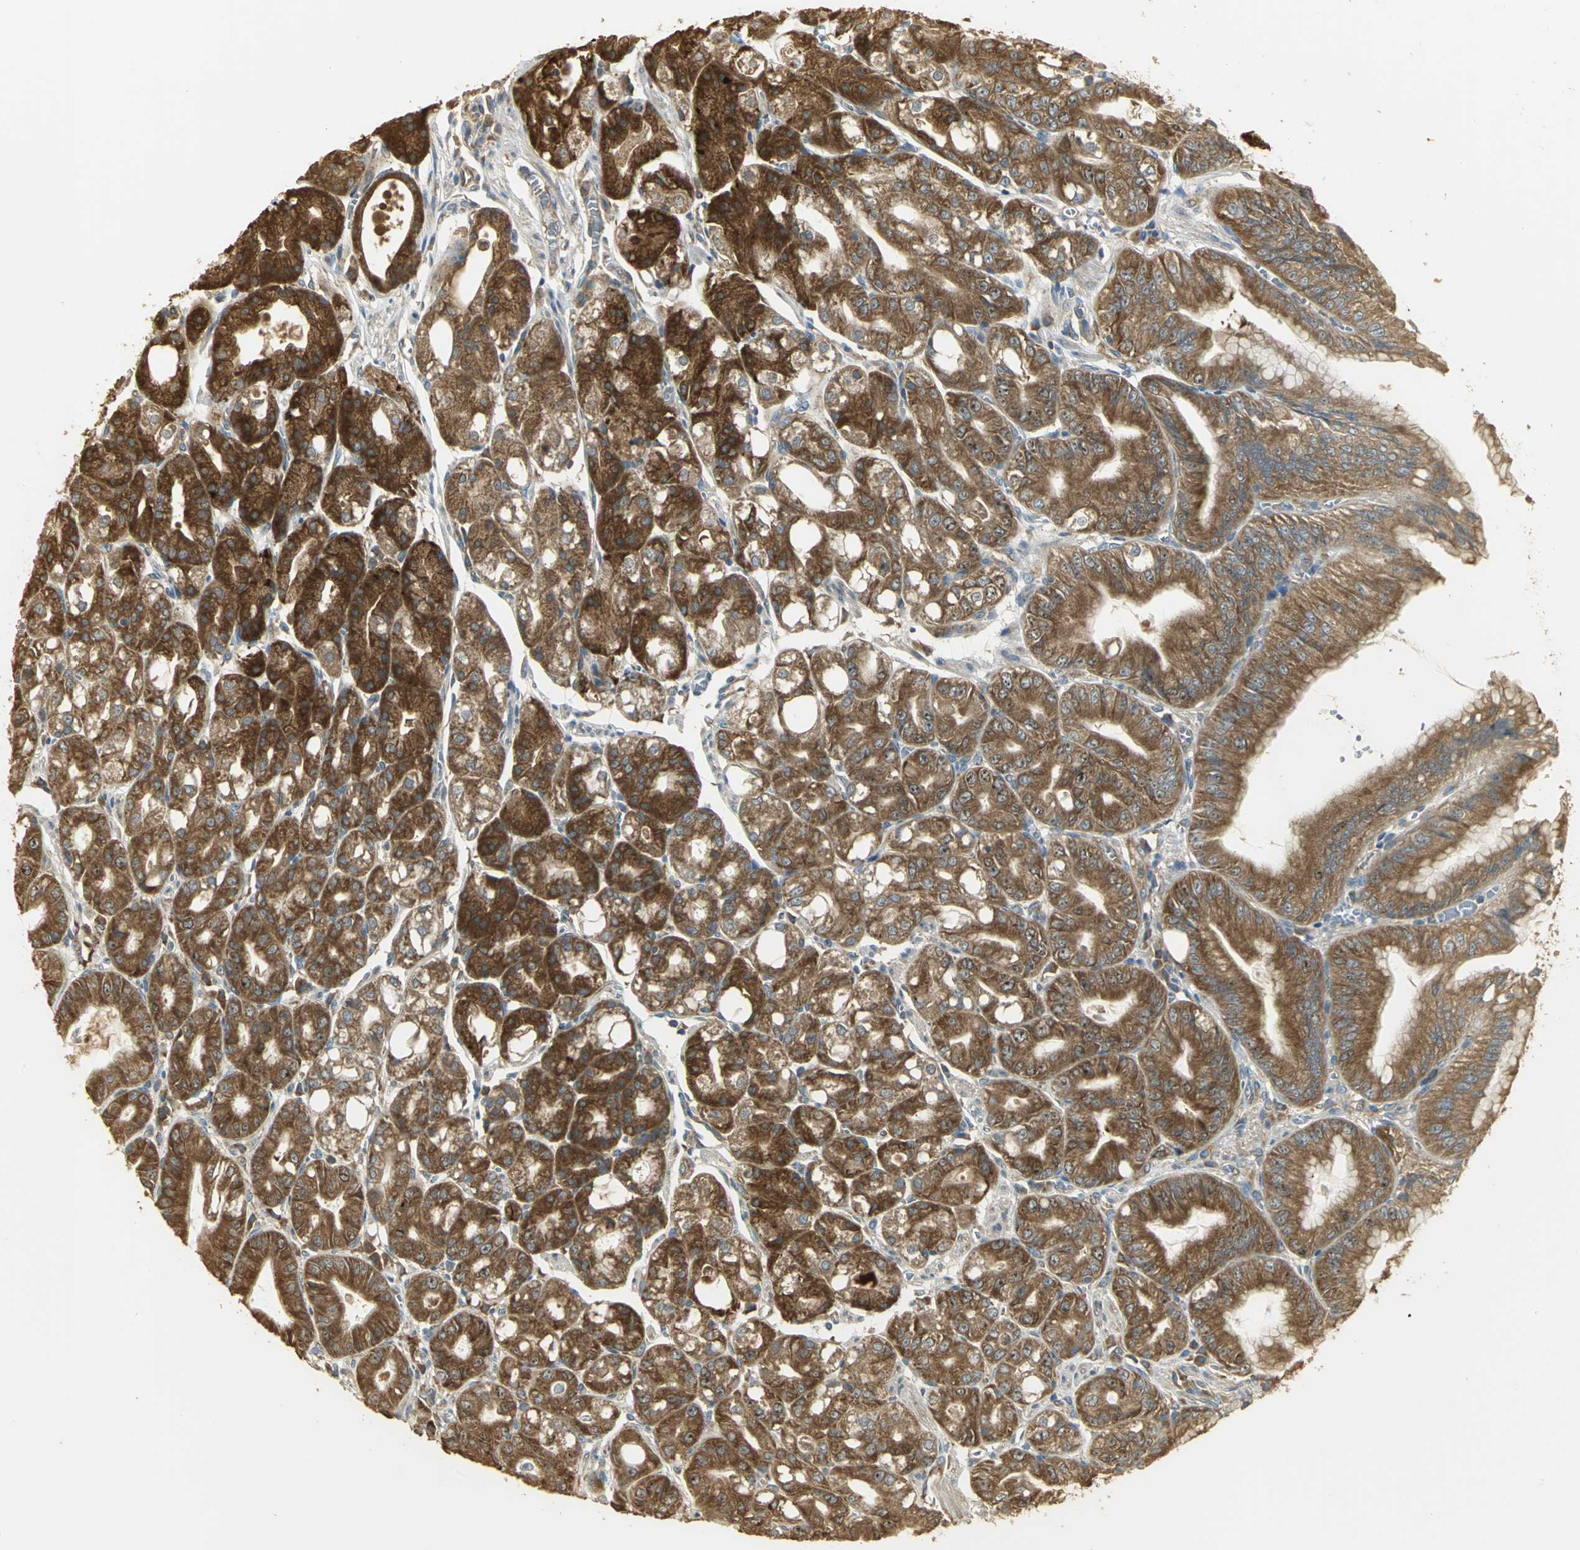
{"staining": {"intensity": "moderate", "quantity": ">75%", "location": "cytoplasmic/membranous"}, "tissue": "stomach", "cell_type": "Glandular cells", "image_type": "normal", "snomed": [{"axis": "morphology", "description": "Normal tissue, NOS"}, {"axis": "topography", "description": "Stomach, lower"}], "caption": "Protein expression analysis of unremarkable stomach demonstrates moderate cytoplasmic/membranous positivity in about >75% of glandular cells.", "gene": "RARS1", "patient": {"sex": "male", "age": 71}}